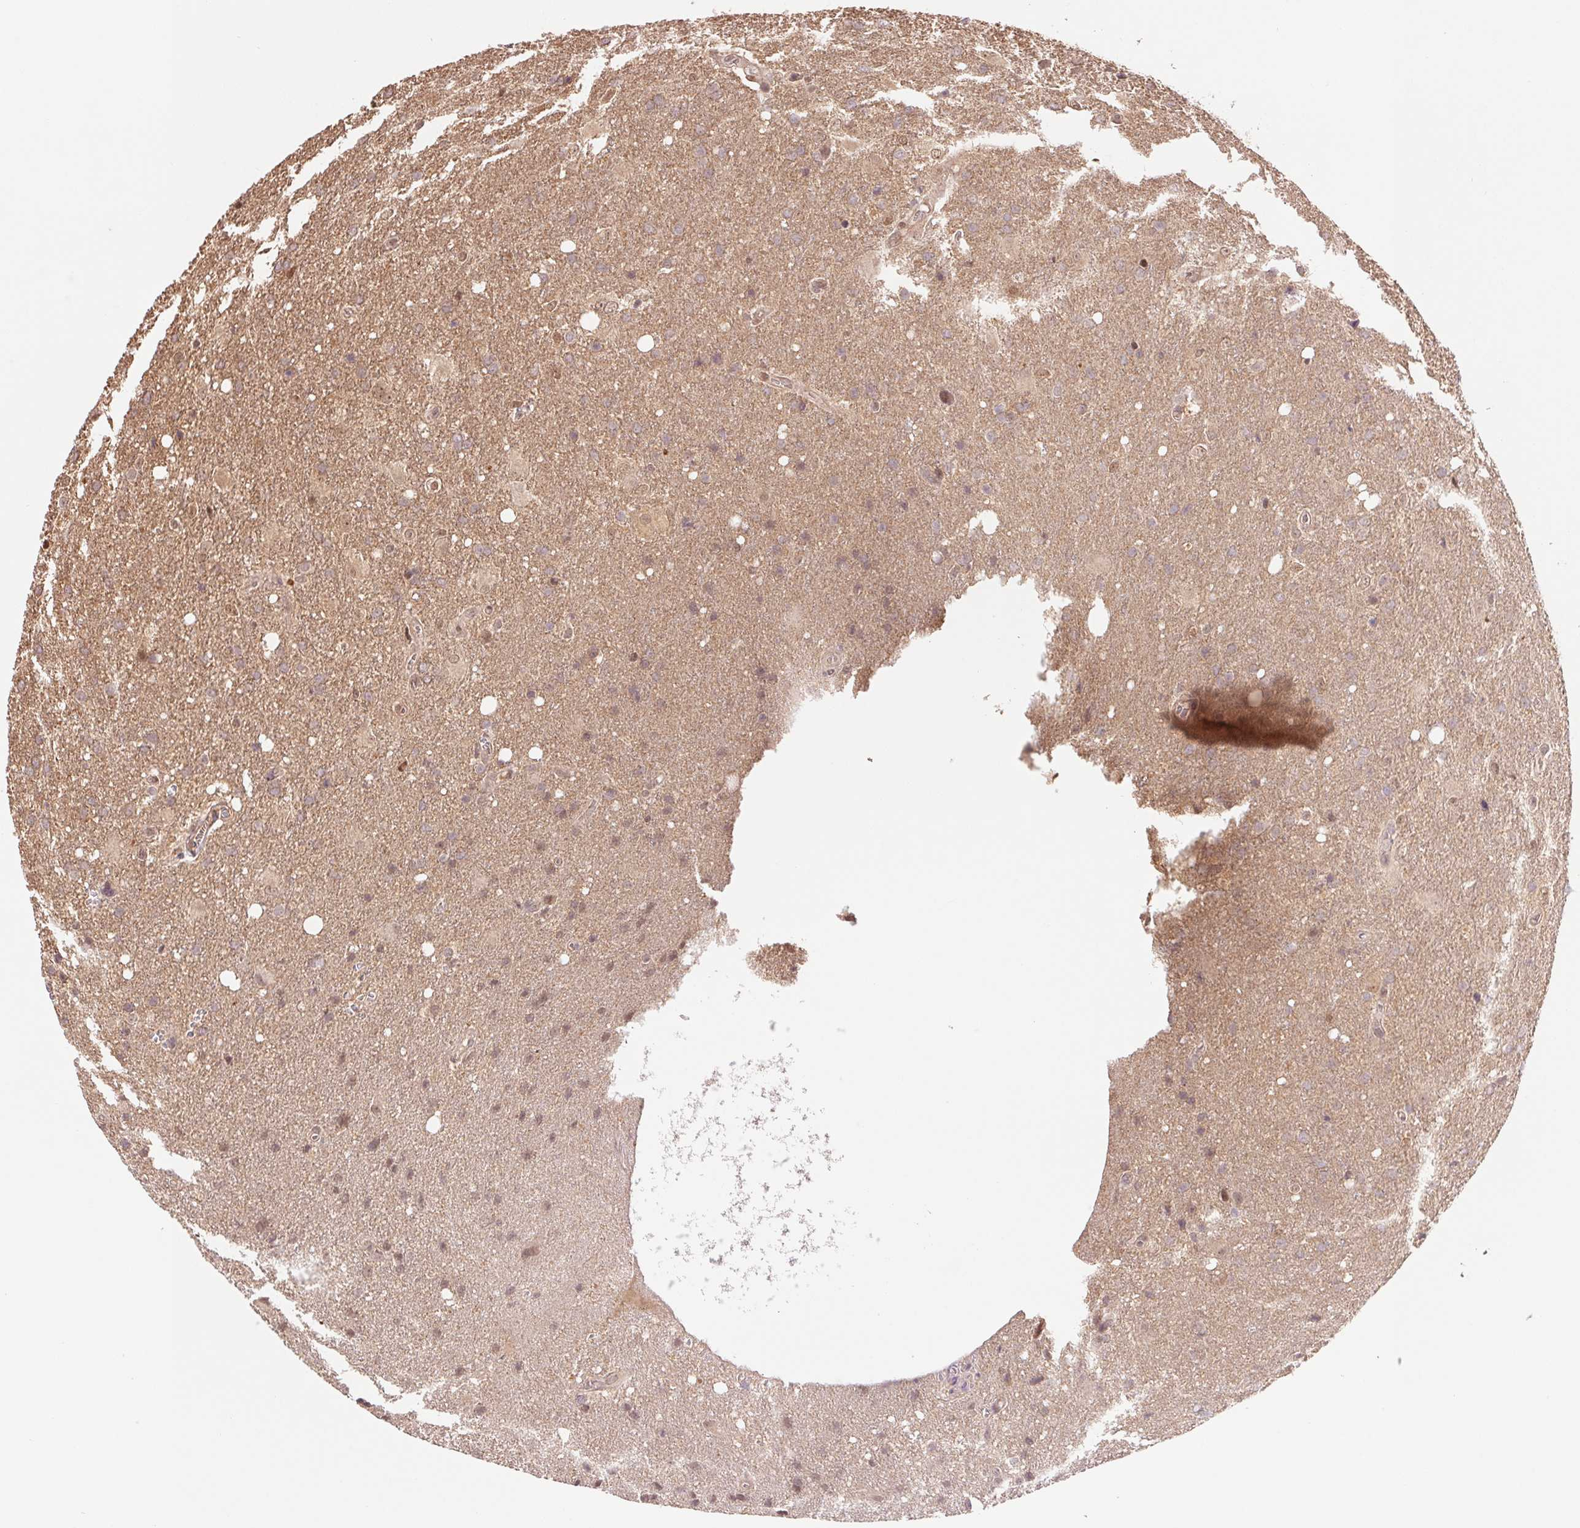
{"staining": {"intensity": "weak", "quantity": ">75%", "location": "cytoplasmic/membranous,nuclear"}, "tissue": "glioma", "cell_type": "Tumor cells", "image_type": "cancer", "snomed": [{"axis": "morphology", "description": "Glioma, malignant, Low grade"}, {"axis": "topography", "description": "Brain"}], "caption": "Immunohistochemistry (IHC) image of neoplastic tissue: human low-grade glioma (malignant) stained using IHC exhibits low levels of weak protein expression localized specifically in the cytoplasmic/membranous and nuclear of tumor cells, appearing as a cytoplasmic/membranous and nuclear brown color.", "gene": "CDC123", "patient": {"sex": "male", "age": 66}}